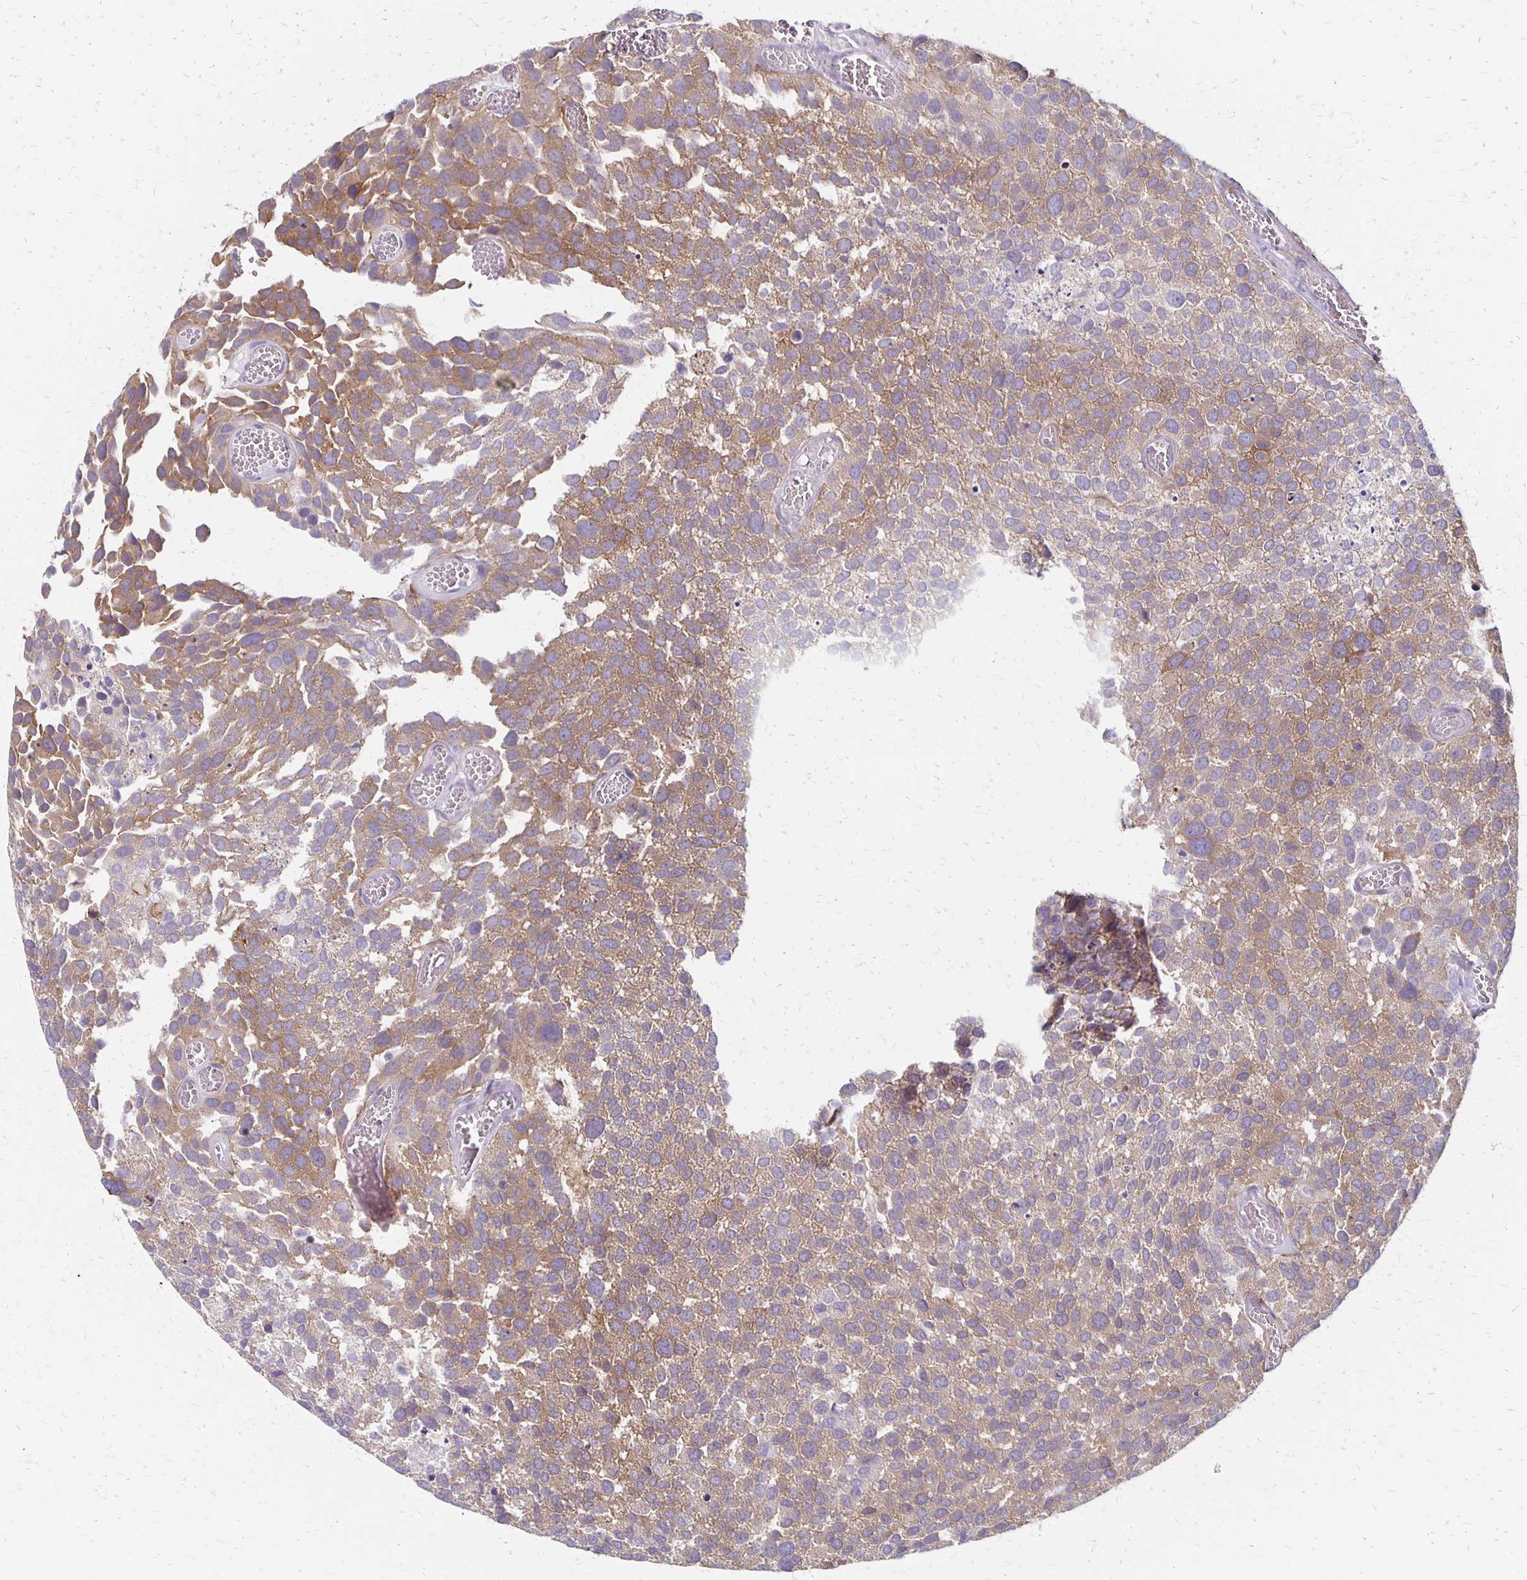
{"staining": {"intensity": "moderate", "quantity": ">75%", "location": "cytoplasmic/membranous"}, "tissue": "urothelial cancer", "cell_type": "Tumor cells", "image_type": "cancer", "snomed": [{"axis": "morphology", "description": "Urothelial carcinoma, Low grade"}, {"axis": "topography", "description": "Urinary bladder"}], "caption": "The histopathology image demonstrates a brown stain indicating the presence of a protein in the cytoplasmic/membranous of tumor cells in urothelial carcinoma (low-grade). The protein is shown in brown color, while the nuclei are stained blue.", "gene": "HOMER1", "patient": {"sex": "female", "age": 69}}